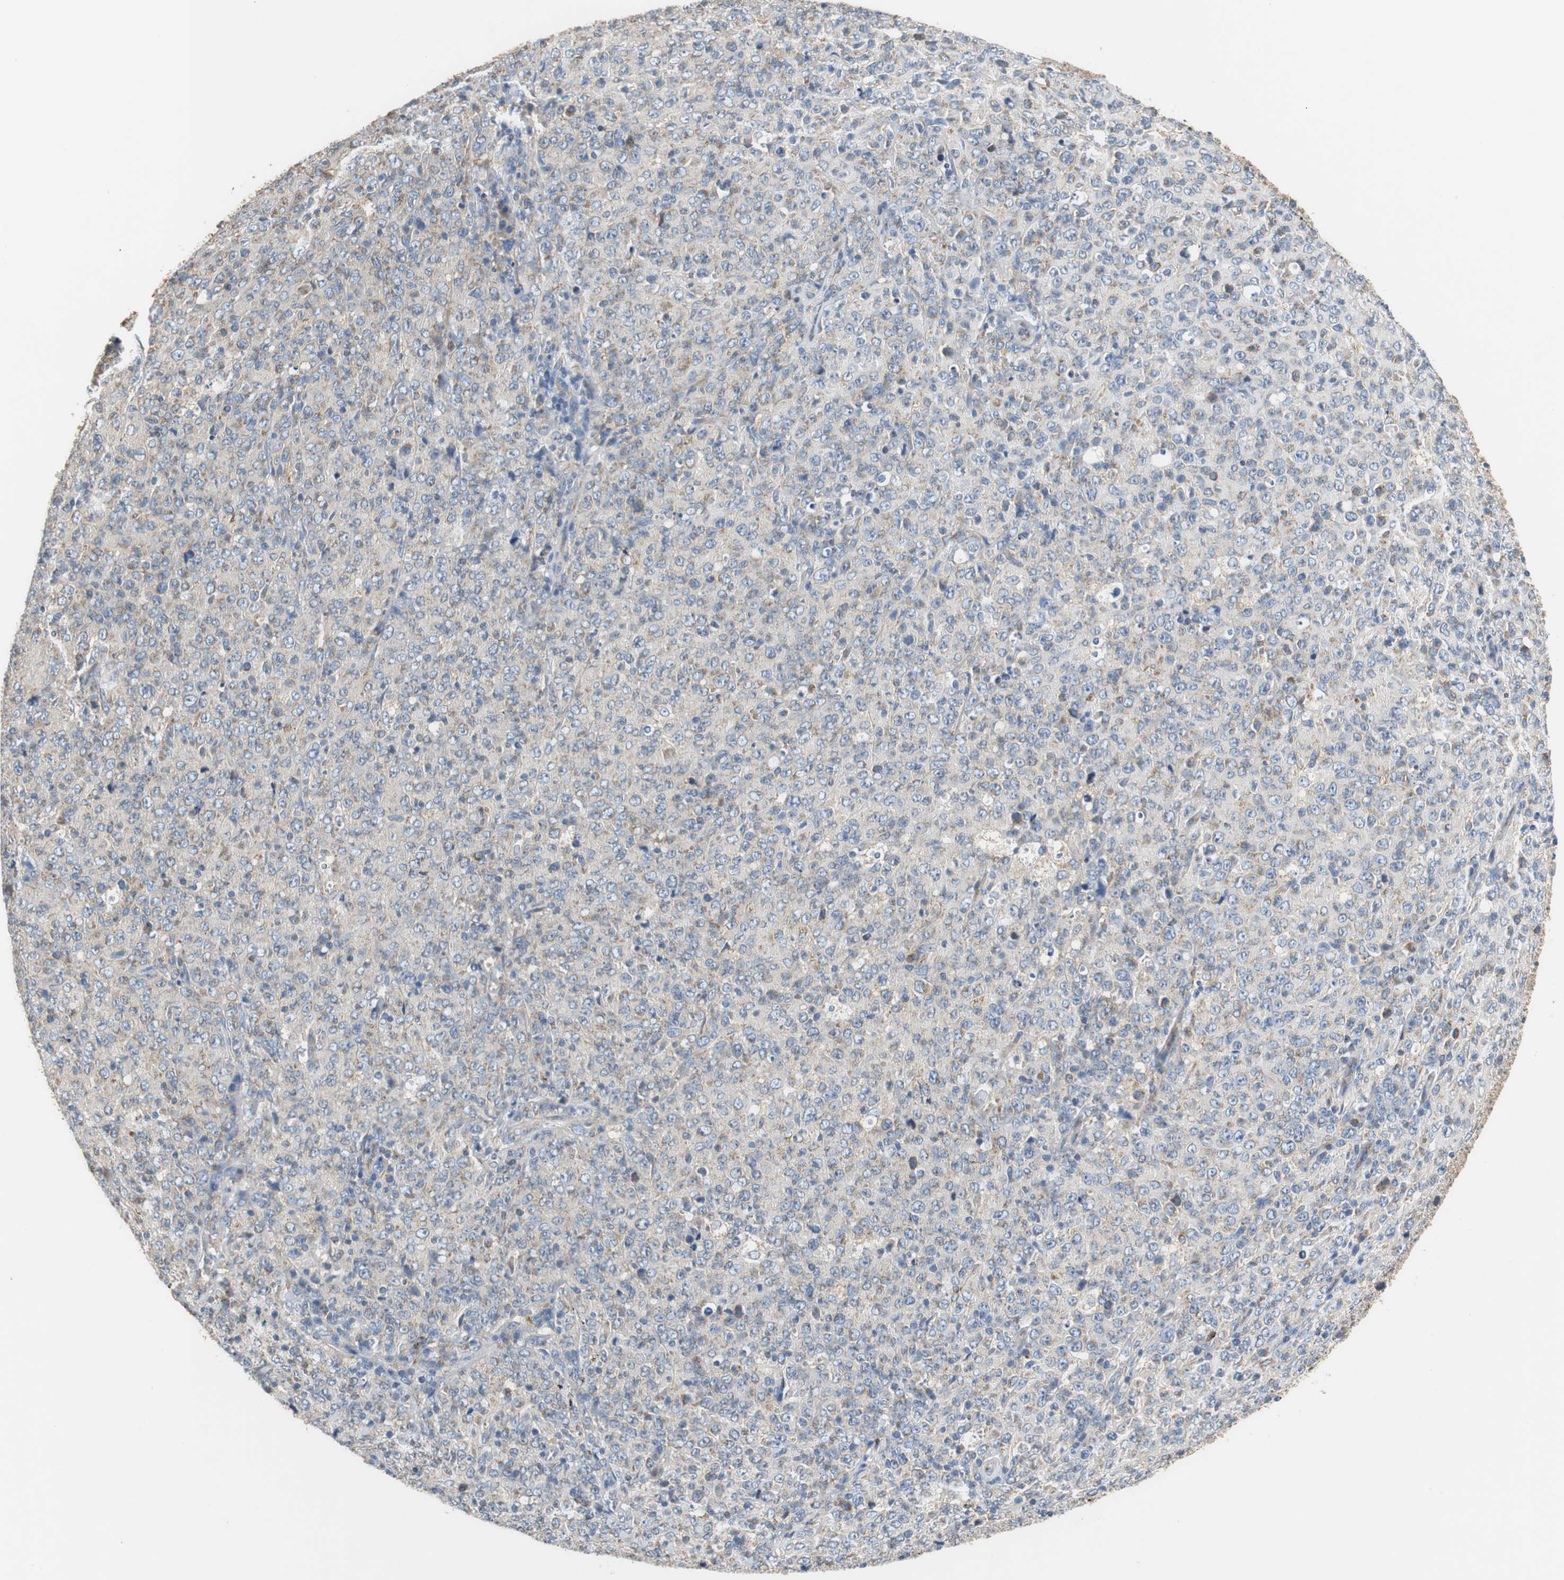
{"staining": {"intensity": "weak", "quantity": "25%-75%", "location": "cytoplasmic/membranous"}, "tissue": "lymphoma", "cell_type": "Tumor cells", "image_type": "cancer", "snomed": [{"axis": "morphology", "description": "Malignant lymphoma, non-Hodgkin's type, High grade"}, {"axis": "topography", "description": "Tonsil"}], "caption": "Weak cytoplasmic/membranous protein staining is present in about 25%-75% of tumor cells in high-grade malignant lymphoma, non-Hodgkin's type. The staining was performed using DAB to visualize the protein expression in brown, while the nuclei were stained in blue with hematoxylin (Magnification: 20x).", "gene": "GSTK1", "patient": {"sex": "female", "age": 36}}